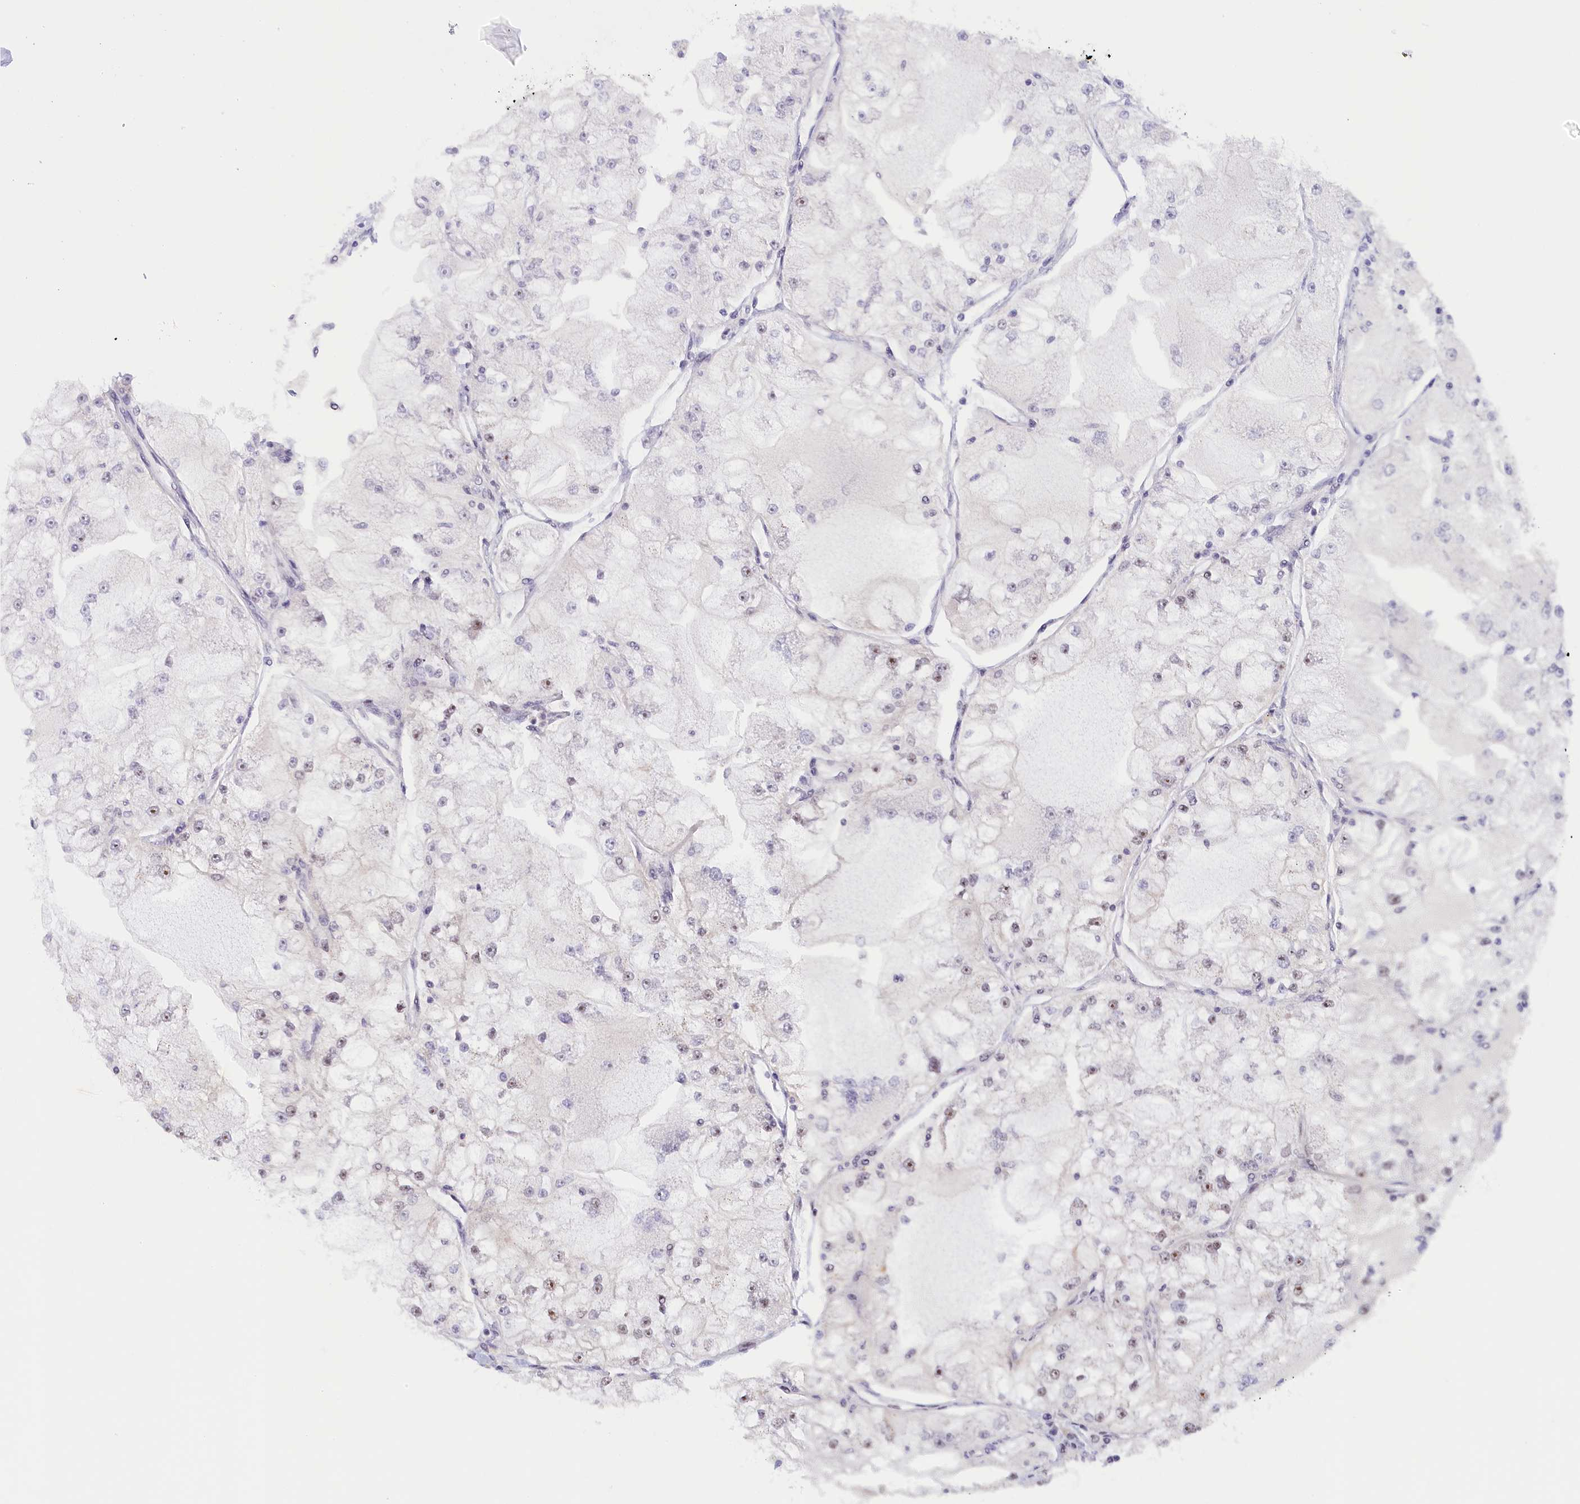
{"staining": {"intensity": "weak", "quantity": "<25%", "location": "nuclear"}, "tissue": "renal cancer", "cell_type": "Tumor cells", "image_type": "cancer", "snomed": [{"axis": "morphology", "description": "Adenocarcinoma, NOS"}, {"axis": "topography", "description": "Kidney"}], "caption": "Image shows no significant protein positivity in tumor cells of renal adenocarcinoma.", "gene": "SEC31B", "patient": {"sex": "female", "age": 72}}